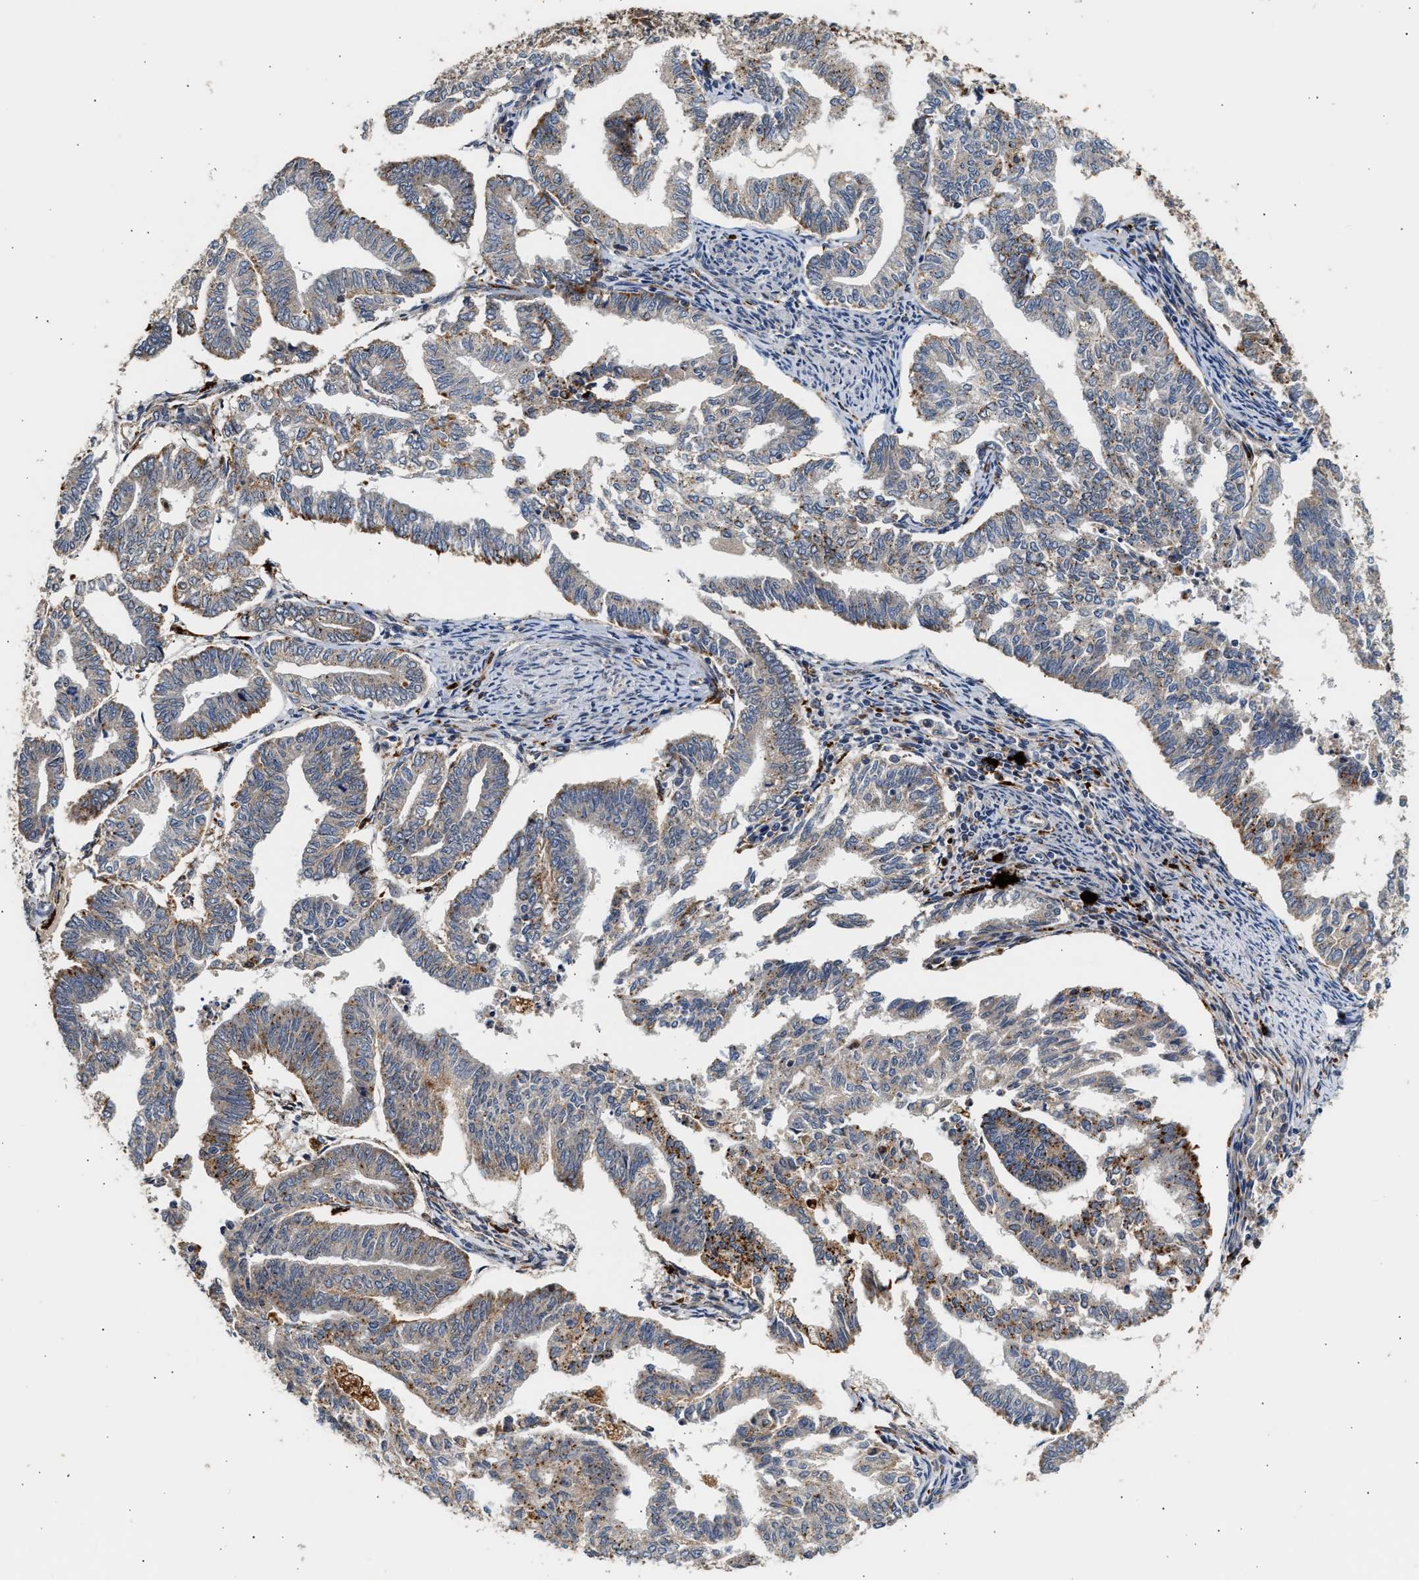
{"staining": {"intensity": "weak", "quantity": "25%-75%", "location": "cytoplasmic/membranous"}, "tissue": "endometrial cancer", "cell_type": "Tumor cells", "image_type": "cancer", "snomed": [{"axis": "morphology", "description": "Adenocarcinoma, NOS"}, {"axis": "topography", "description": "Endometrium"}], "caption": "Immunohistochemical staining of adenocarcinoma (endometrial) exhibits low levels of weak cytoplasmic/membranous protein expression in approximately 25%-75% of tumor cells.", "gene": "PLD3", "patient": {"sex": "female", "age": 79}}